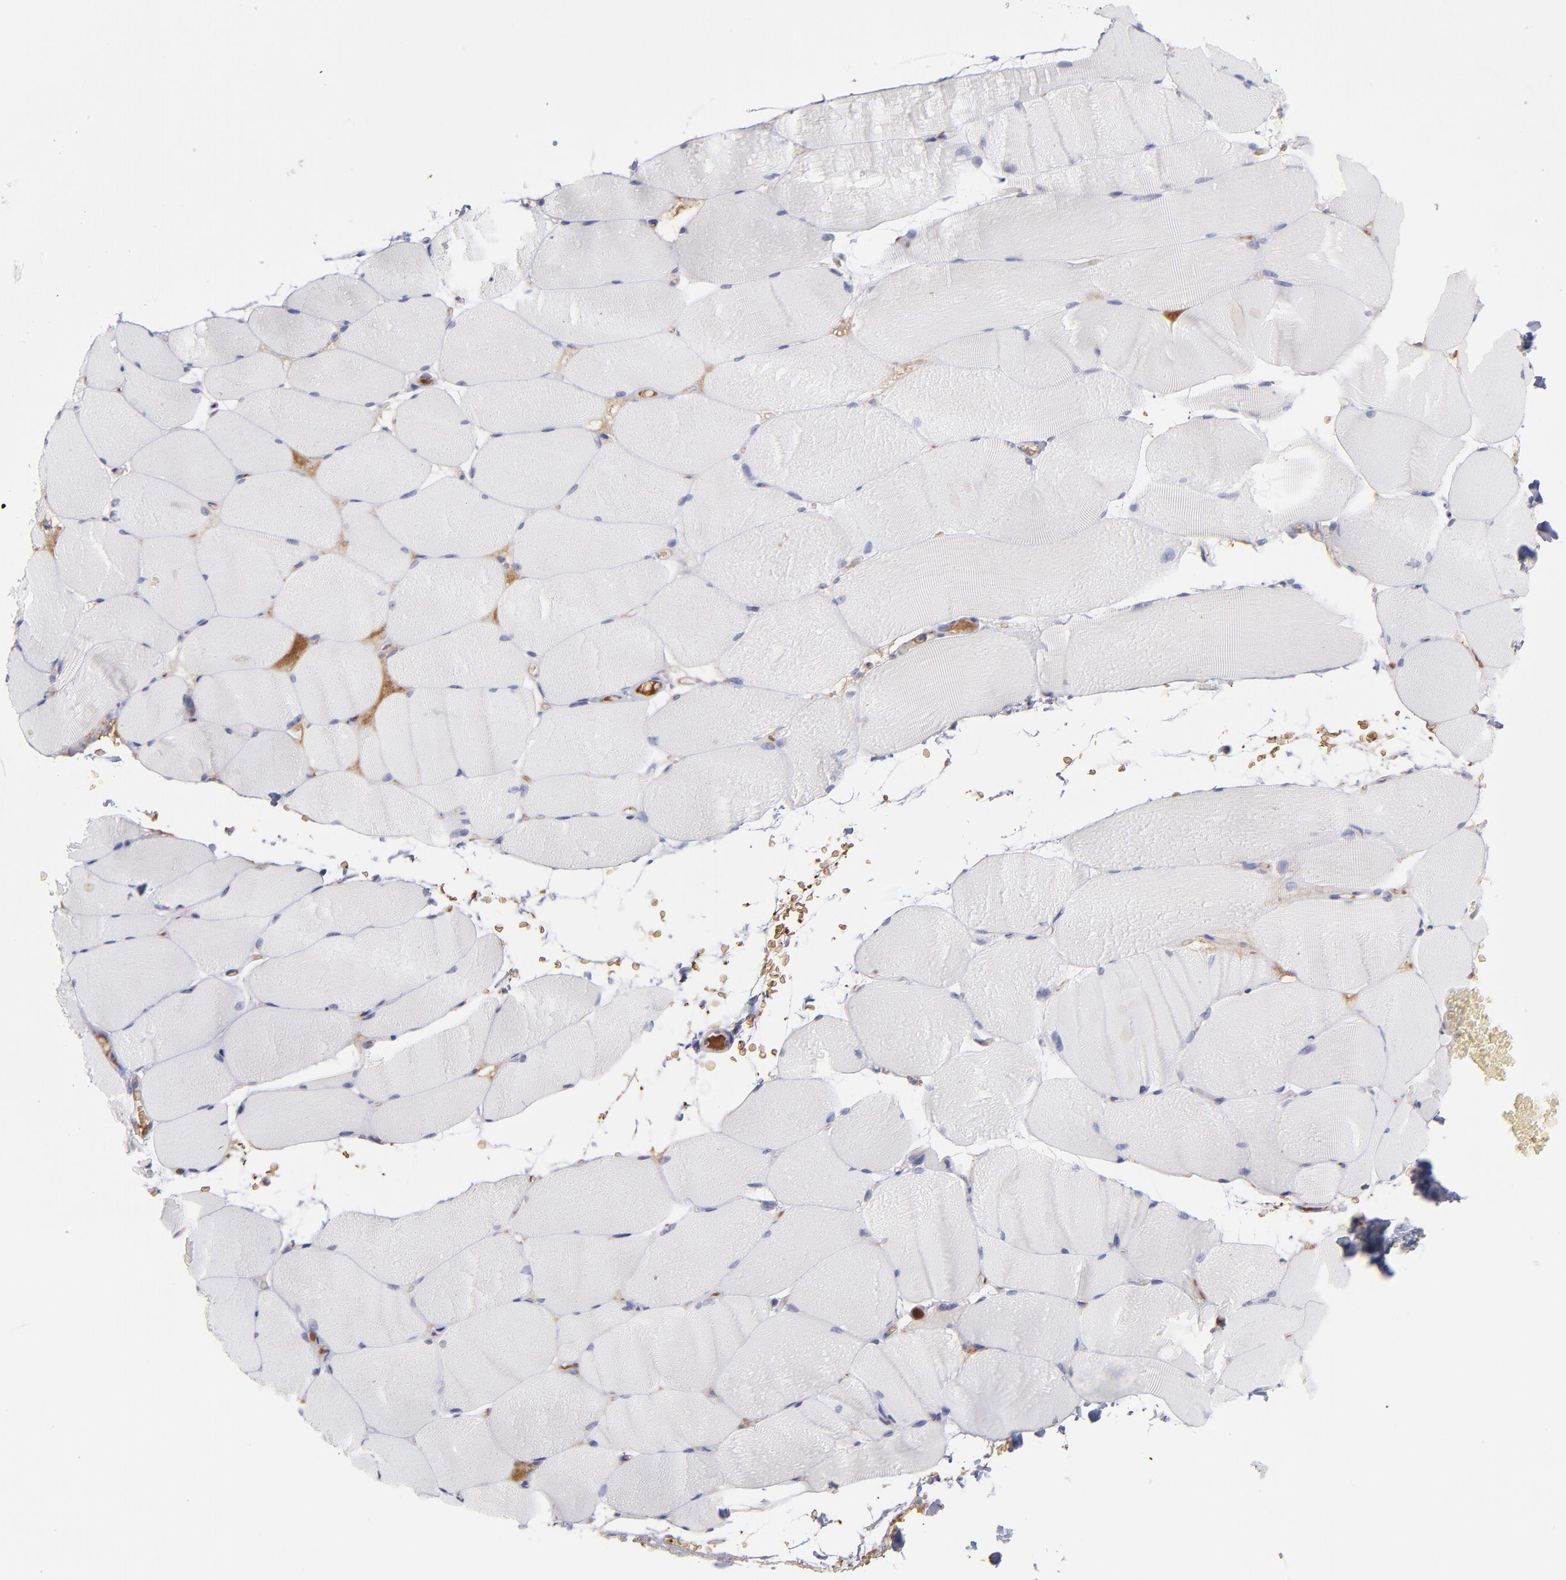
{"staining": {"intensity": "negative", "quantity": "none", "location": "none"}, "tissue": "skeletal muscle", "cell_type": "Myocytes", "image_type": "normal", "snomed": [{"axis": "morphology", "description": "Normal tissue, NOS"}, {"axis": "topography", "description": "Skeletal muscle"}, {"axis": "topography", "description": "Parathyroid gland"}], "caption": "Myocytes are negative for brown protein staining in unremarkable skeletal muscle. The staining was performed using DAB to visualize the protein expression in brown, while the nuclei were stained in blue with hematoxylin (Magnification: 20x).", "gene": "F13B", "patient": {"sex": "female", "age": 37}}